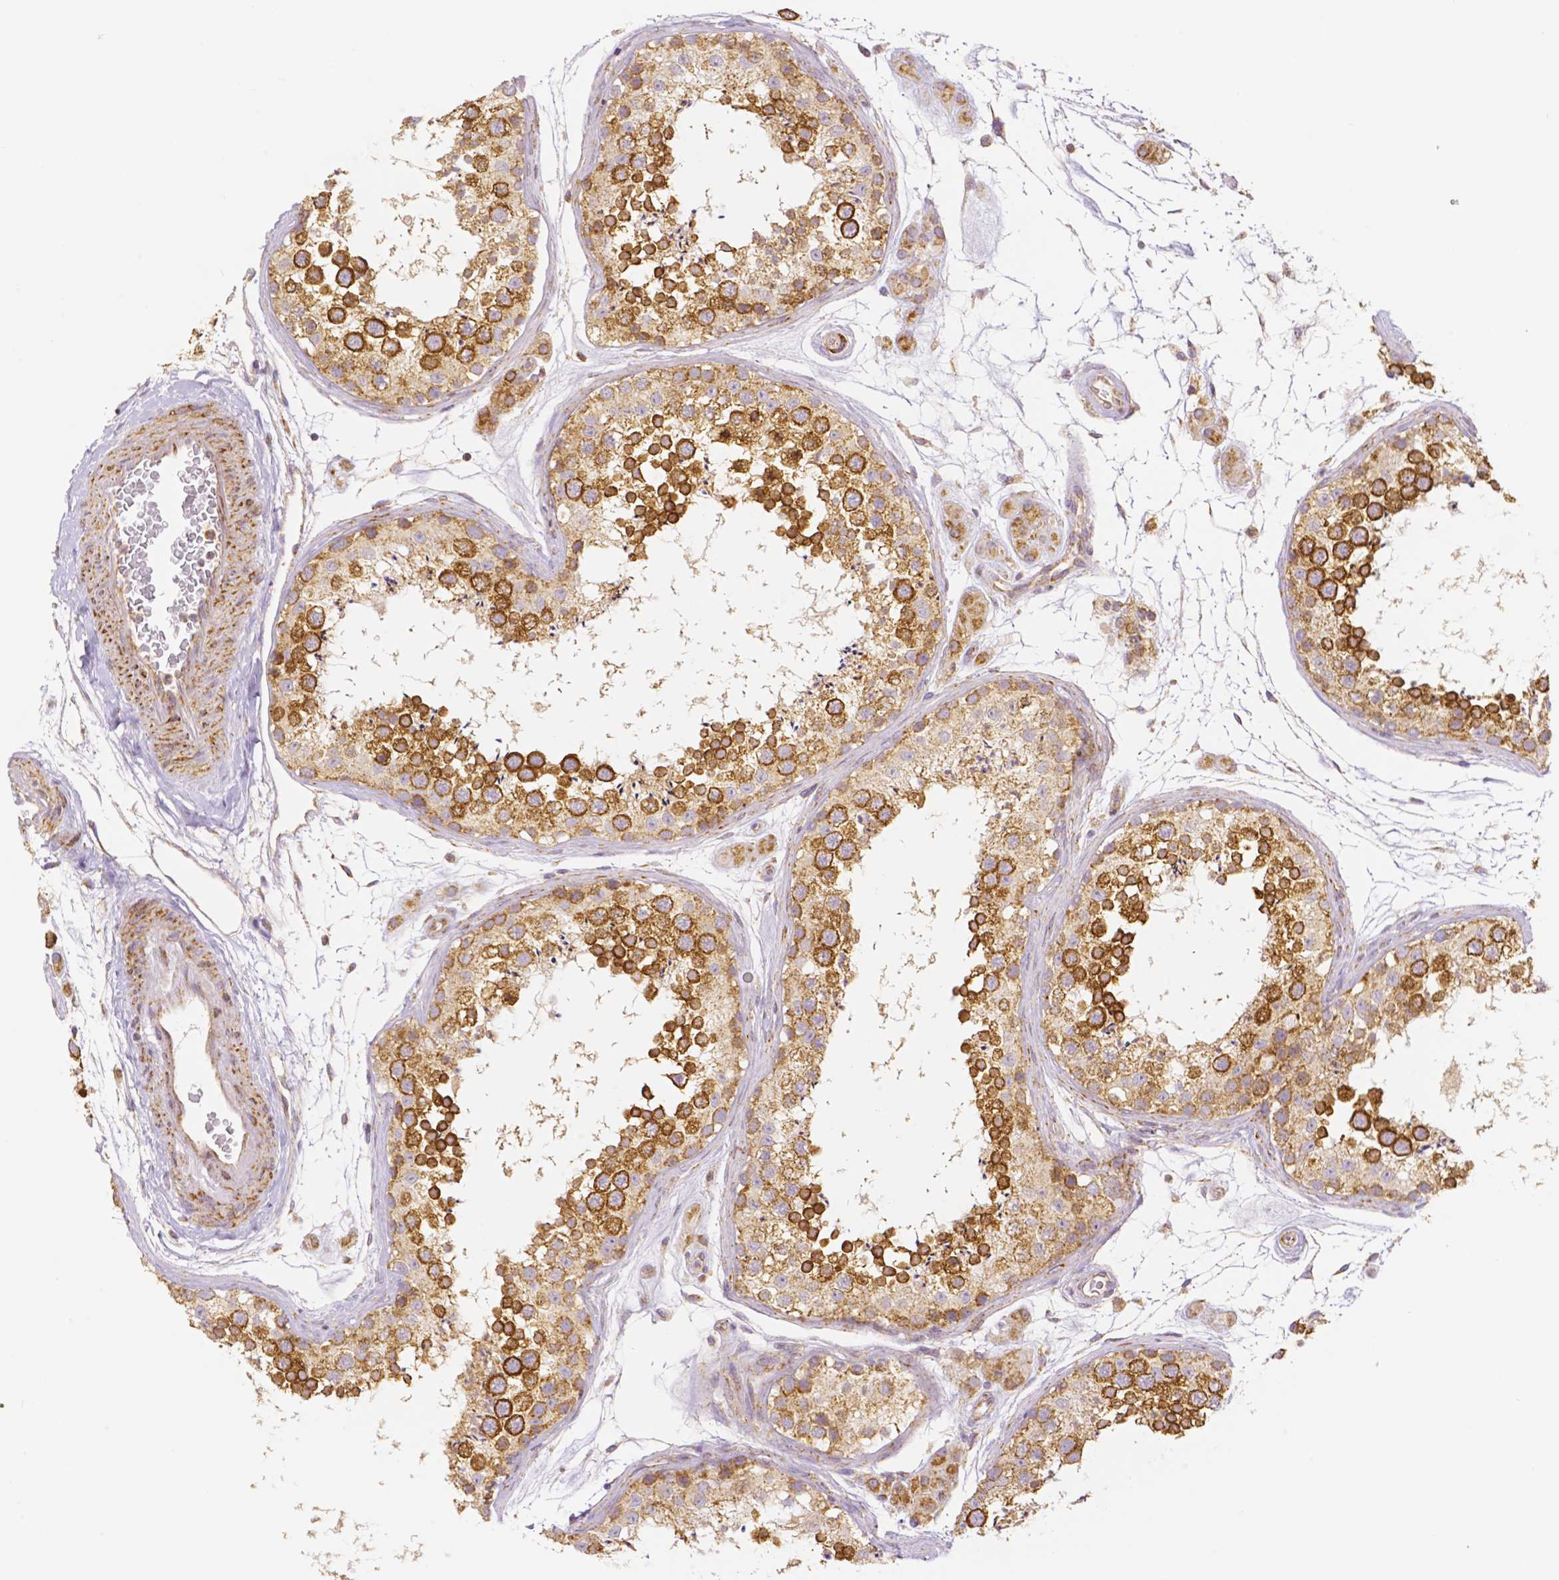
{"staining": {"intensity": "strong", "quantity": ">75%", "location": "cytoplasmic/membranous"}, "tissue": "testis", "cell_type": "Cells in seminiferous ducts", "image_type": "normal", "snomed": [{"axis": "morphology", "description": "Normal tissue, NOS"}, {"axis": "topography", "description": "Testis"}], "caption": "Testis stained with DAB (3,3'-diaminobenzidine) immunohistochemistry (IHC) shows high levels of strong cytoplasmic/membranous positivity in about >75% of cells in seminiferous ducts.", "gene": "RHOT1", "patient": {"sex": "male", "age": 41}}